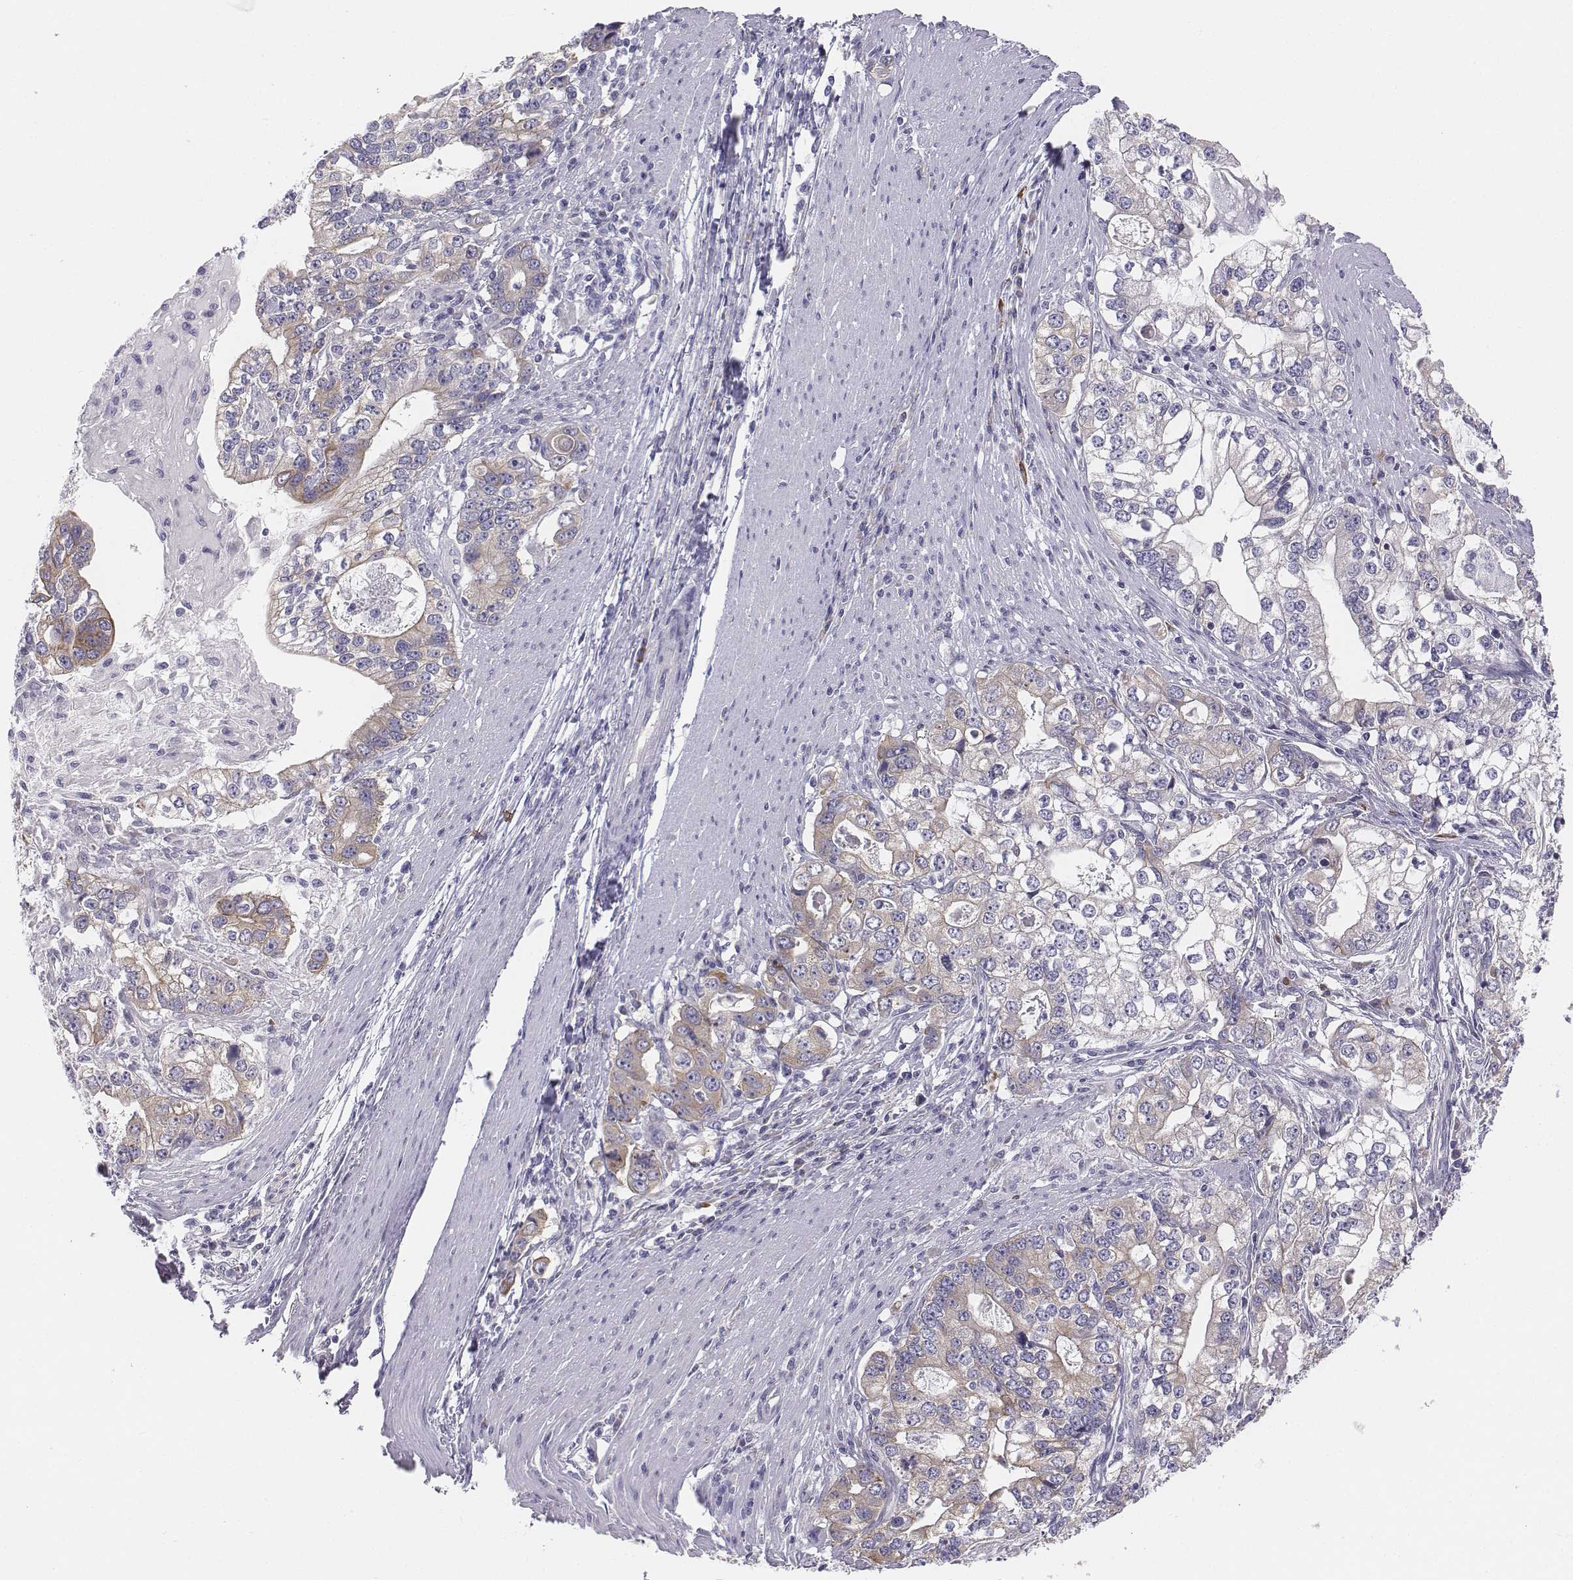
{"staining": {"intensity": "weak", "quantity": "<25%", "location": "cytoplasmic/membranous"}, "tissue": "stomach cancer", "cell_type": "Tumor cells", "image_type": "cancer", "snomed": [{"axis": "morphology", "description": "Adenocarcinoma, NOS"}, {"axis": "topography", "description": "Stomach, lower"}], "caption": "Tumor cells are negative for brown protein staining in adenocarcinoma (stomach).", "gene": "CHST14", "patient": {"sex": "female", "age": 72}}